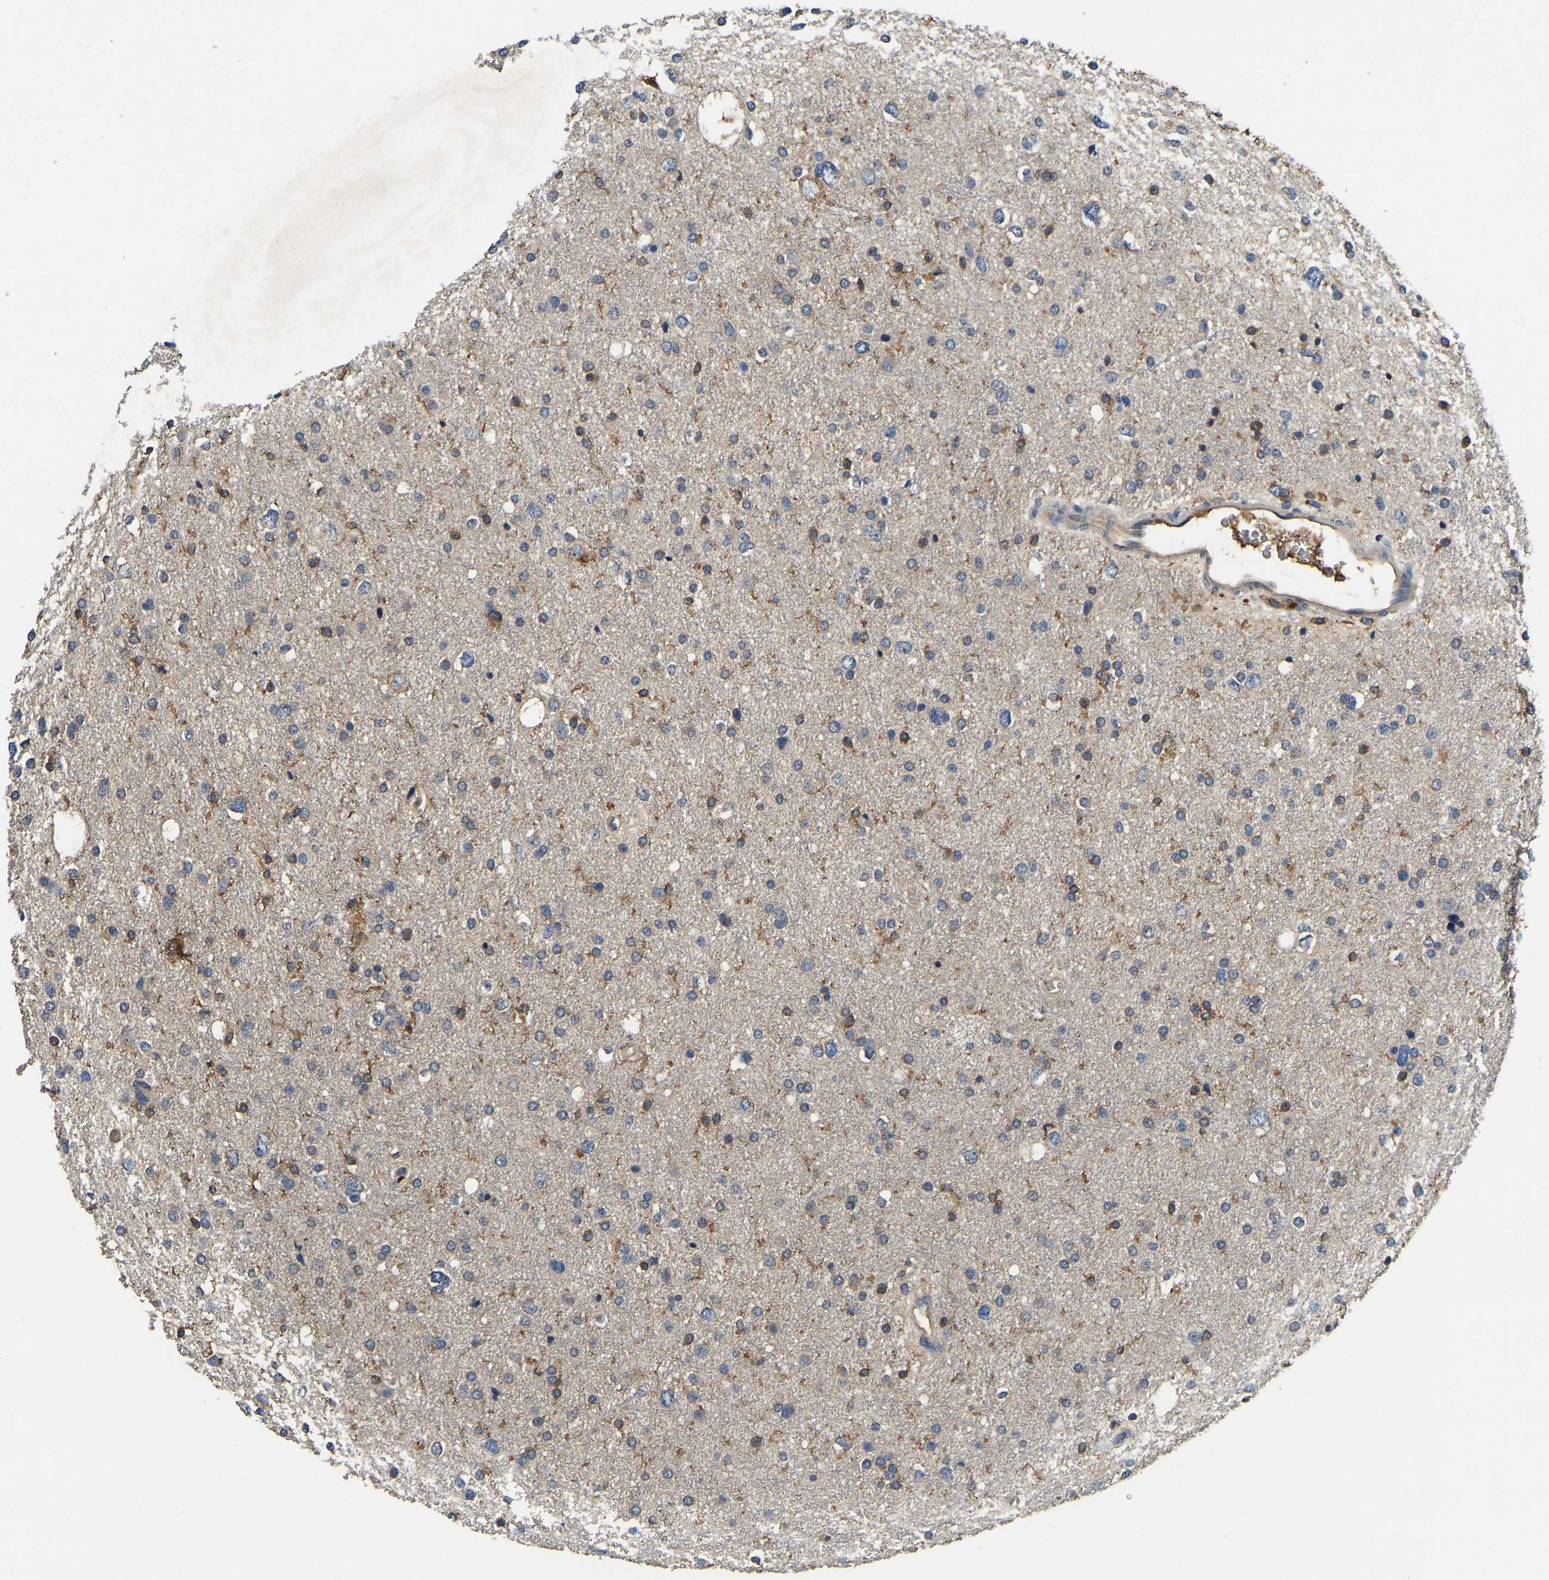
{"staining": {"intensity": "weak", "quantity": "25%-75%", "location": "cytoplasmic/membranous"}, "tissue": "glioma", "cell_type": "Tumor cells", "image_type": "cancer", "snomed": [{"axis": "morphology", "description": "Glioma, malignant, Low grade"}, {"axis": "topography", "description": "Brain"}], "caption": "Protein expression analysis of malignant glioma (low-grade) shows weak cytoplasmic/membranous expression in about 25%-75% of tumor cells. The protein is shown in brown color, while the nuclei are stained blue.", "gene": "SMPD2", "patient": {"sex": "female", "age": 37}}